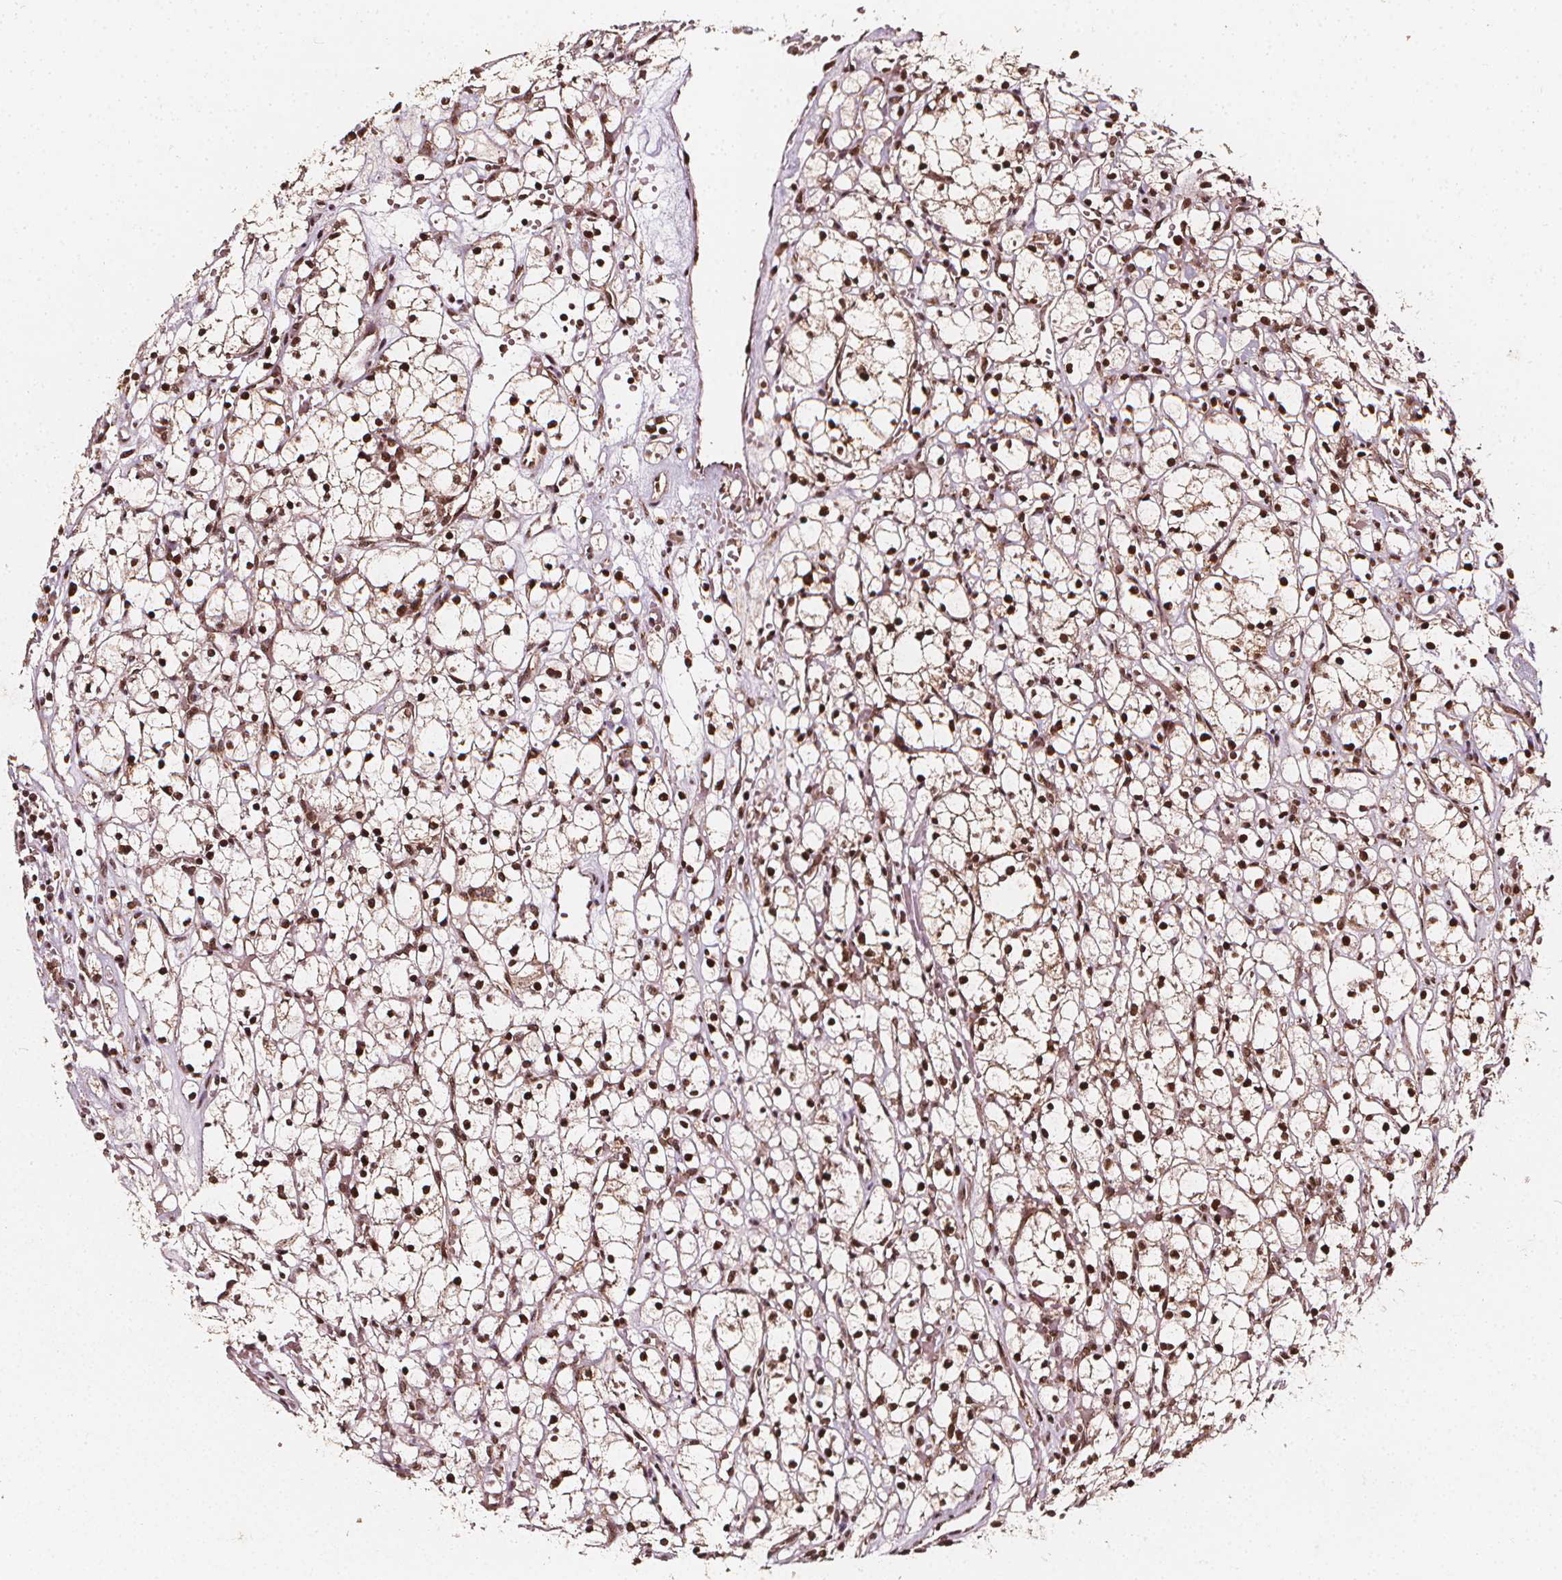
{"staining": {"intensity": "moderate", "quantity": "25%-75%", "location": "cytoplasmic/membranous,nuclear"}, "tissue": "renal cancer", "cell_type": "Tumor cells", "image_type": "cancer", "snomed": [{"axis": "morphology", "description": "Adenocarcinoma, NOS"}, {"axis": "topography", "description": "Kidney"}], "caption": "Renal cancer stained for a protein (brown) displays moderate cytoplasmic/membranous and nuclear positive positivity in about 25%-75% of tumor cells.", "gene": "SMN1", "patient": {"sex": "female", "age": 59}}